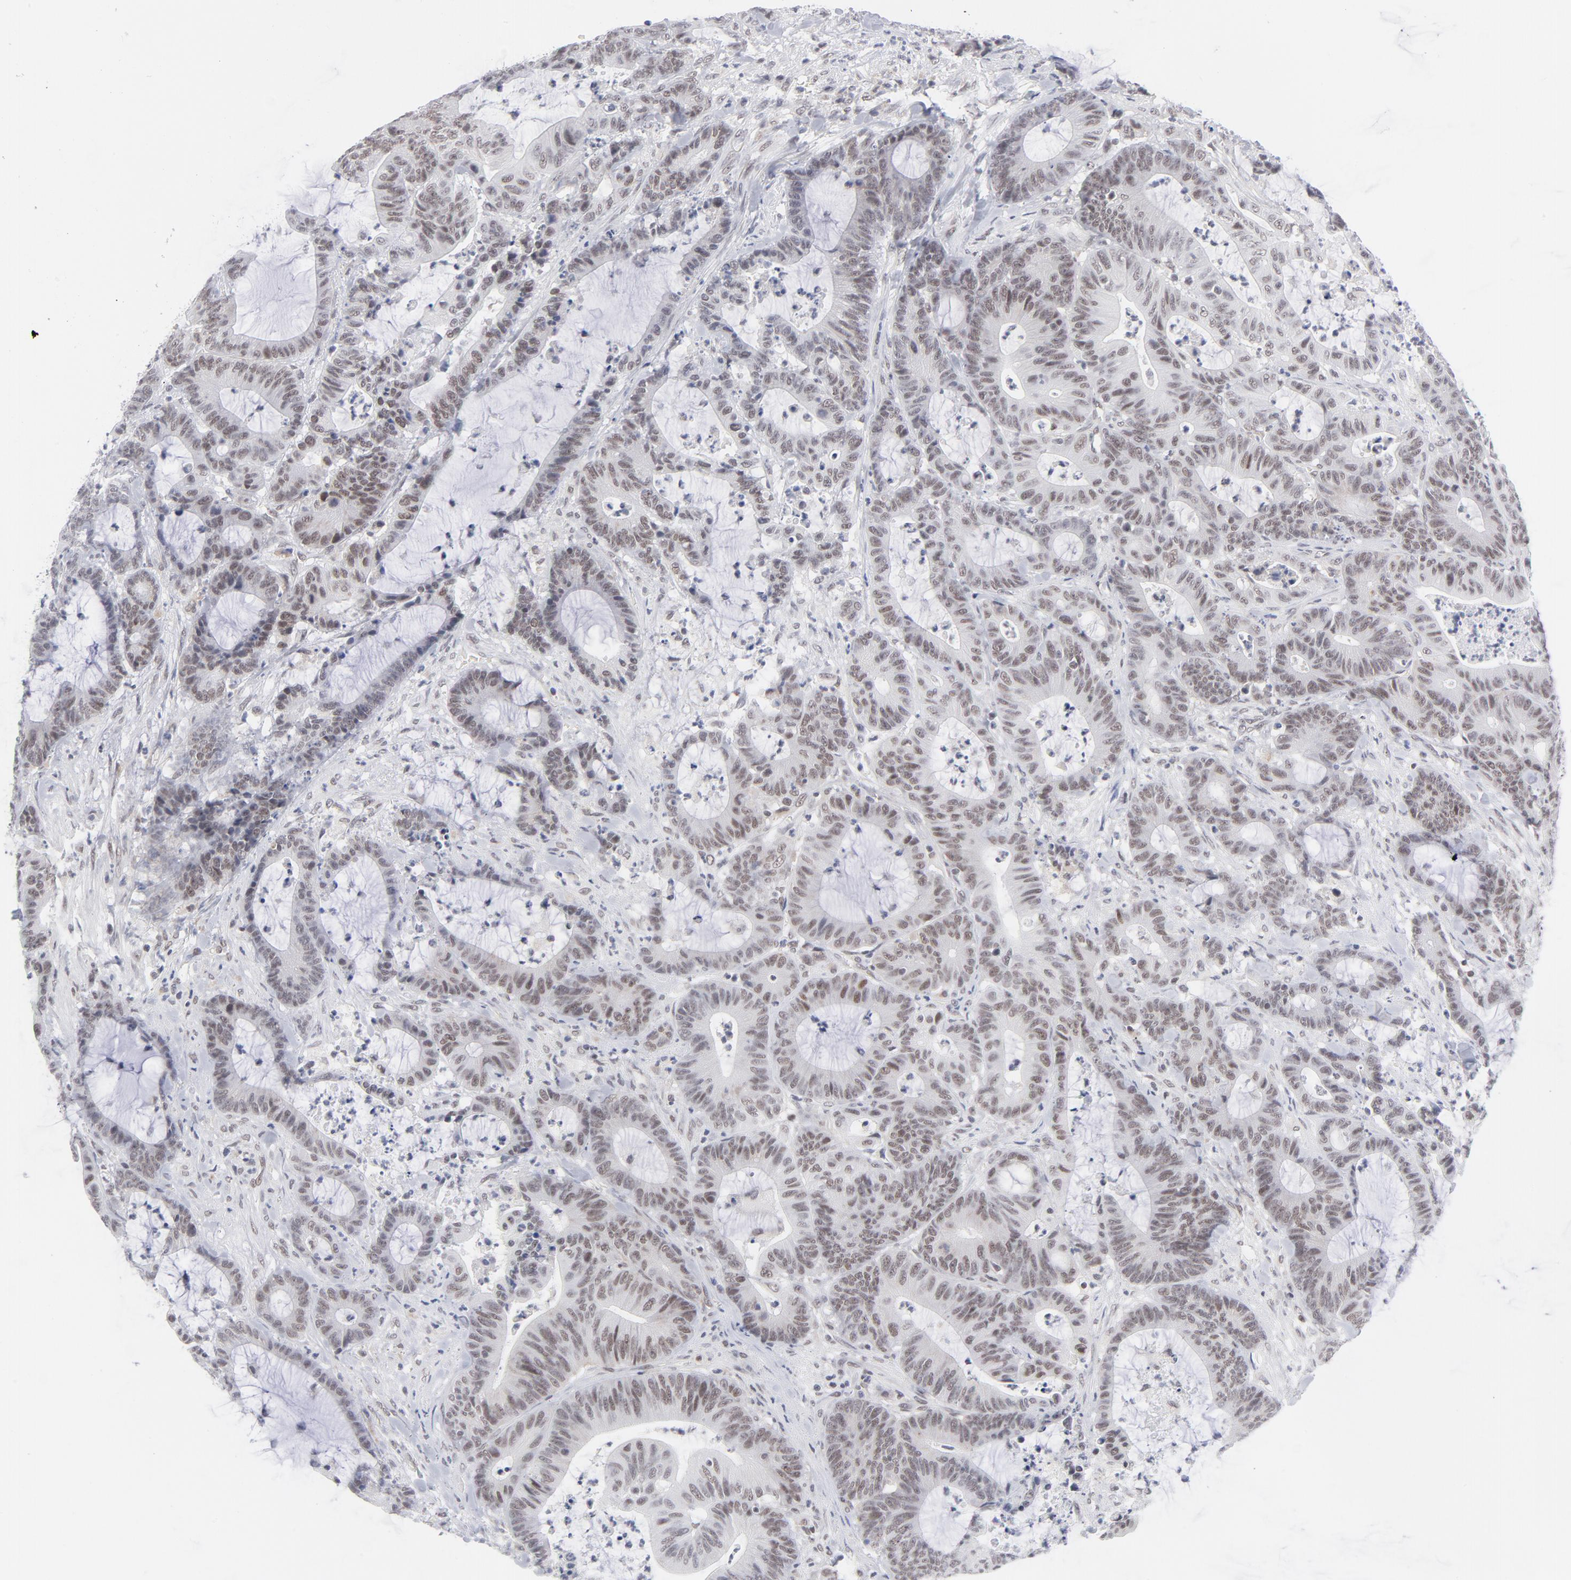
{"staining": {"intensity": "weak", "quantity": ">75%", "location": "nuclear"}, "tissue": "colorectal cancer", "cell_type": "Tumor cells", "image_type": "cancer", "snomed": [{"axis": "morphology", "description": "Adenocarcinoma, NOS"}, {"axis": "topography", "description": "Colon"}], "caption": "Protein staining shows weak nuclear positivity in approximately >75% of tumor cells in colorectal cancer. (Stains: DAB in brown, nuclei in blue, Microscopy: brightfield microscopy at high magnification).", "gene": "BAP1", "patient": {"sex": "female", "age": 84}}